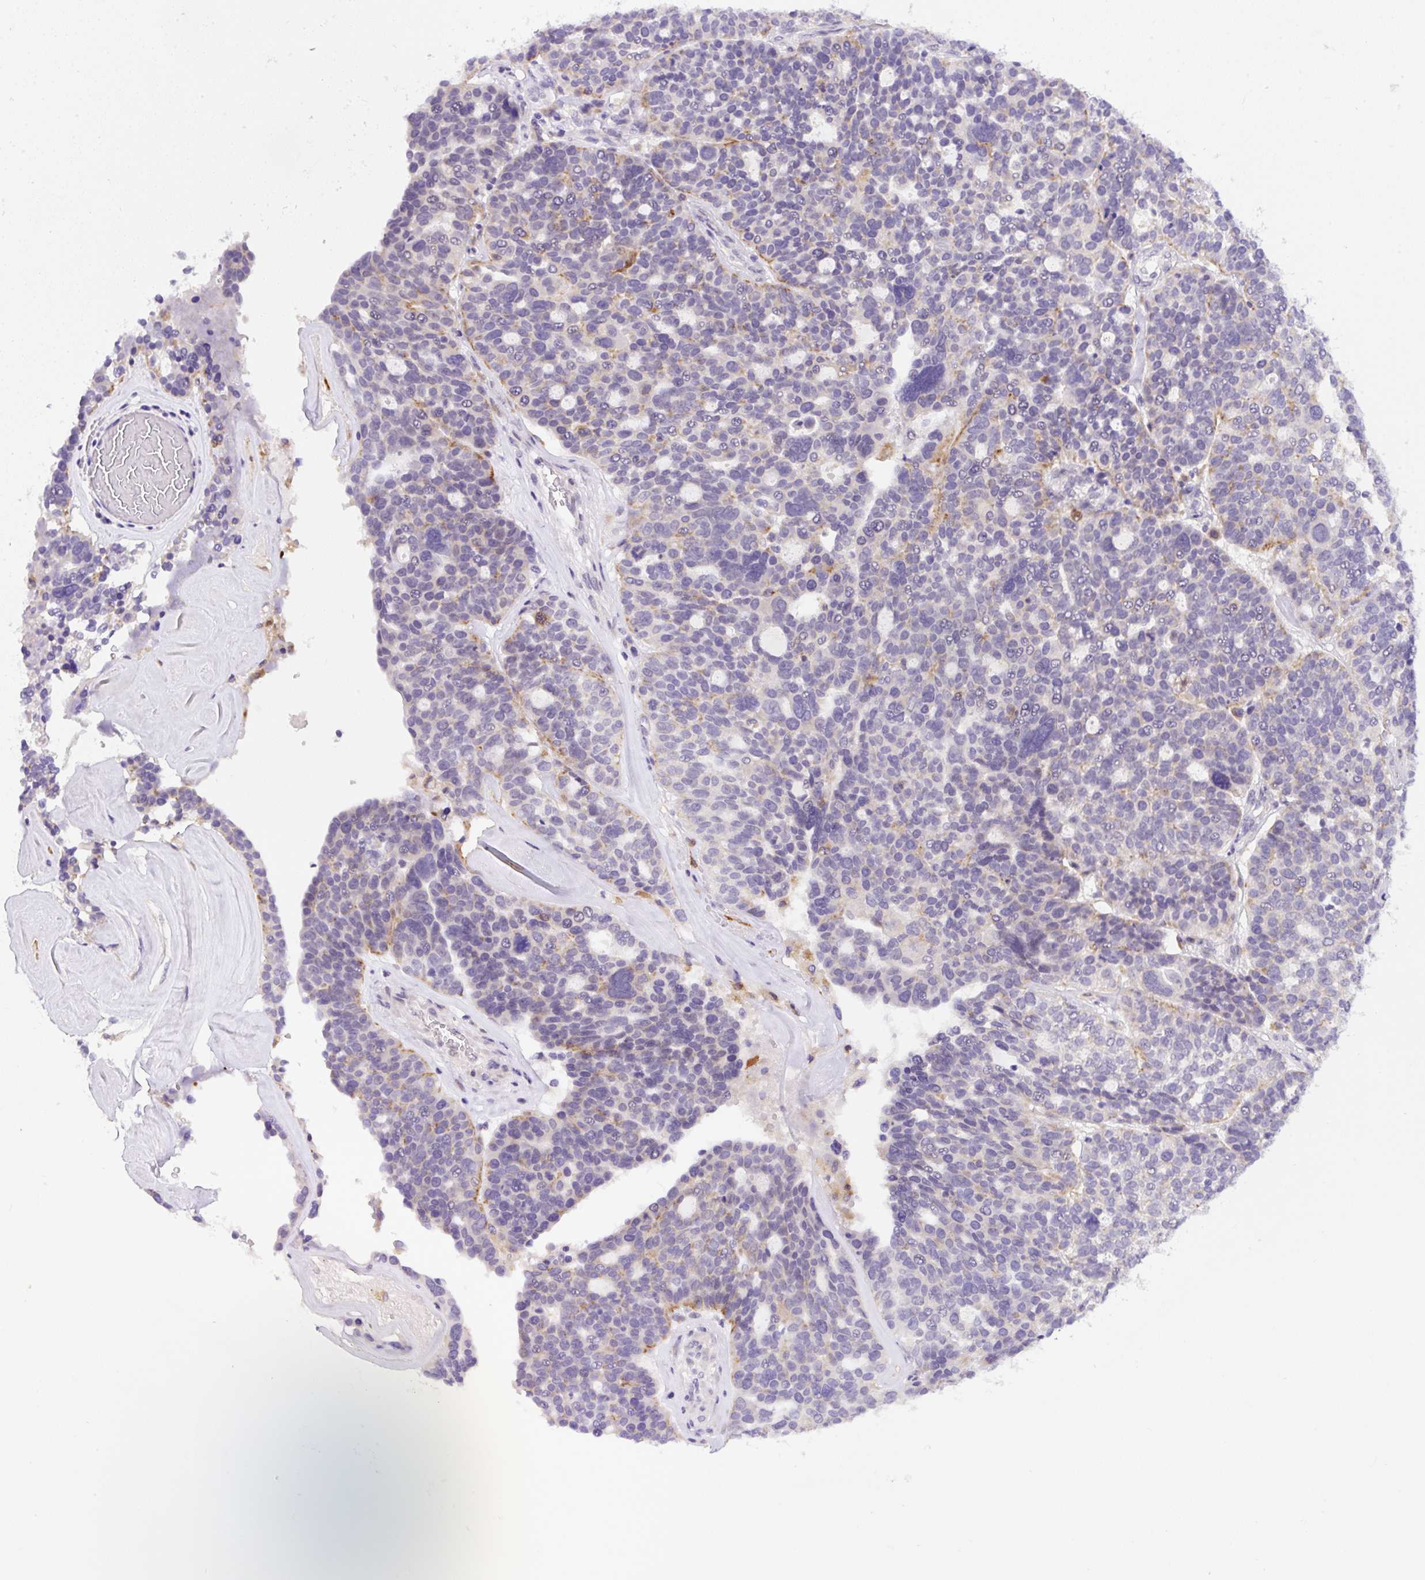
{"staining": {"intensity": "moderate", "quantity": "<25%", "location": "cytoplasmic/membranous"}, "tissue": "ovarian cancer", "cell_type": "Tumor cells", "image_type": "cancer", "snomed": [{"axis": "morphology", "description": "Cystadenocarcinoma, serous, NOS"}, {"axis": "topography", "description": "Ovary"}], "caption": "Human ovarian cancer (serous cystadenocarcinoma) stained with a brown dye demonstrates moderate cytoplasmic/membranous positive expression in about <25% of tumor cells.", "gene": "CEBPZOS", "patient": {"sex": "female", "age": 59}}